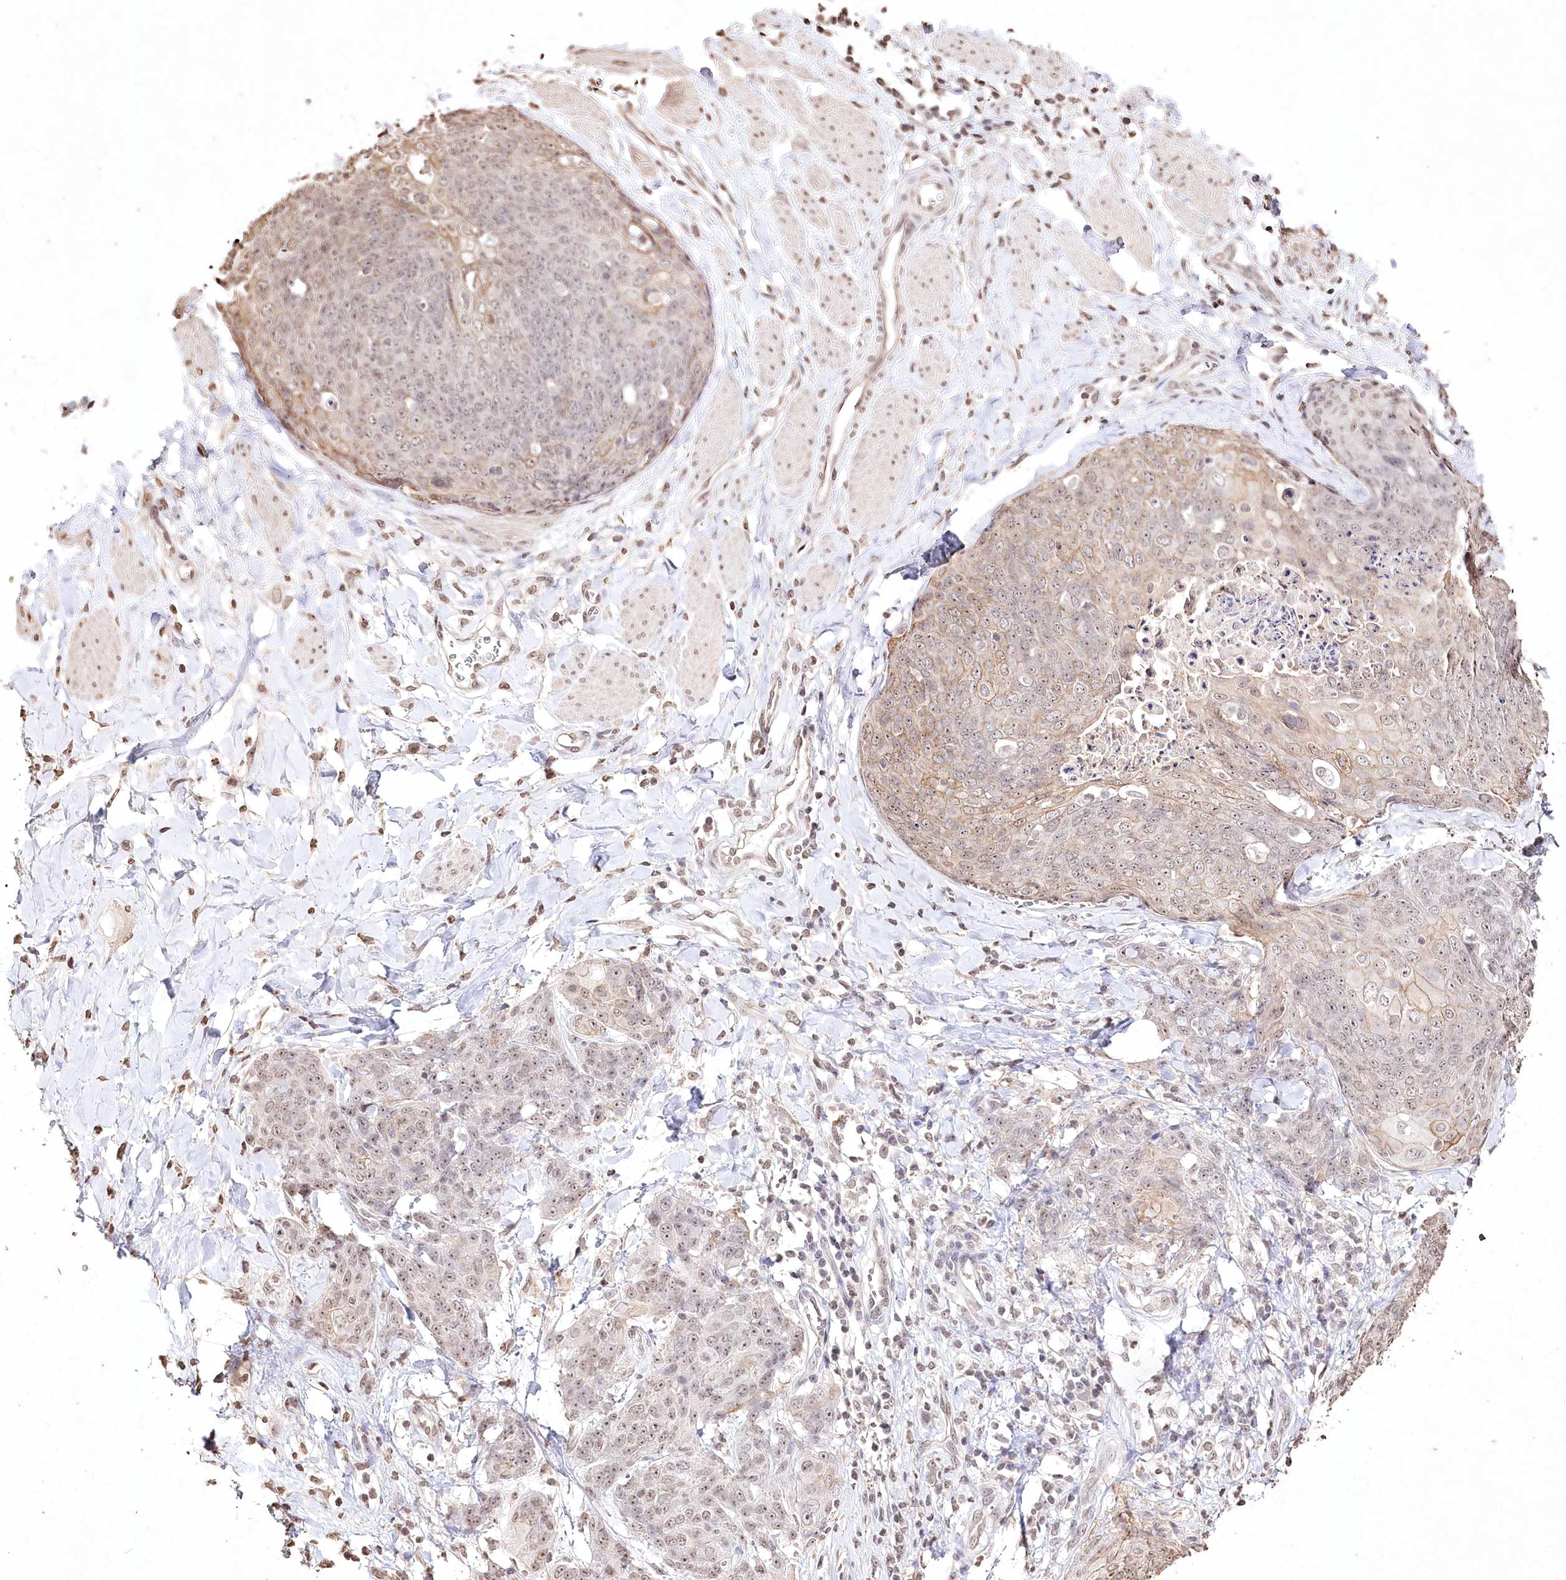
{"staining": {"intensity": "weak", "quantity": "25%-75%", "location": "cytoplasmic/membranous,nuclear"}, "tissue": "skin cancer", "cell_type": "Tumor cells", "image_type": "cancer", "snomed": [{"axis": "morphology", "description": "Squamous cell carcinoma, NOS"}, {"axis": "topography", "description": "Skin"}, {"axis": "topography", "description": "Vulva"}], "caption": "Human squamous cell carcinoma (skin) stained with a brown dye exhibits weak cytoplasmic/membranous and nuclear positive staining in about 25%-75% of tumor cells.", "gene": "DMXL1", "patient": {"sex": "female", "age": 85}}